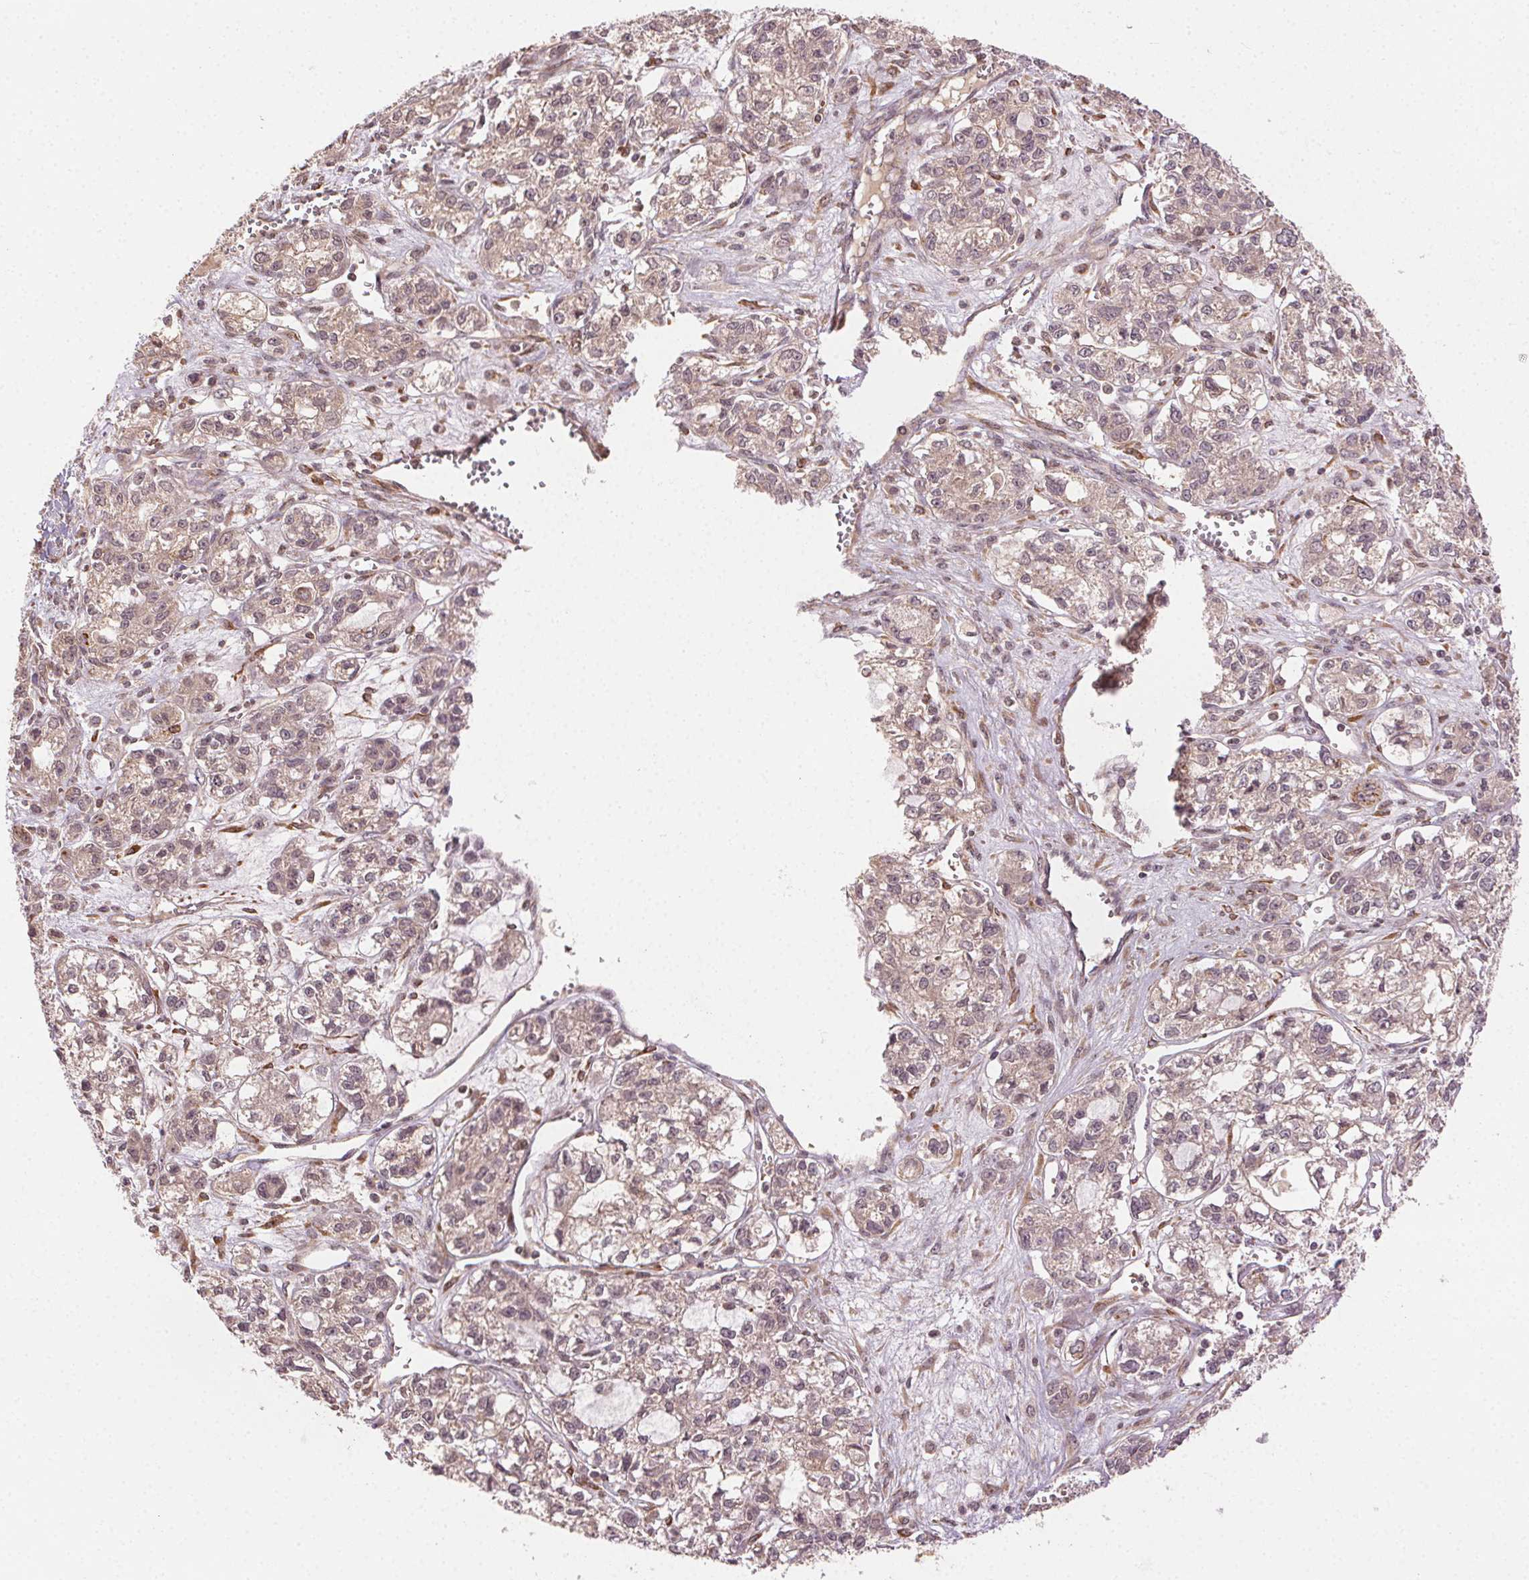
{"staining": {"intensity": "weak", "quantity": ">75%", "location": "cytoplasmic/membranous"}, "tissue": "ovarian cancer", "cell_type": "Tumor cells", "image_type": "cancer", "snomed": [{"axis": "morphology", "description": "Carcinoma, endometroid"}, {"axis": "topography", "description": "Ovary"}], "caption": "This image exhibits immunohistochemistry (IHC) staining of human ovarian cancer, with low weak cytoplasmic/membranous expression in about >75% of tumor cells.", "gene": "KLHL15", "patient": {"sex": "female", "age": 64}}